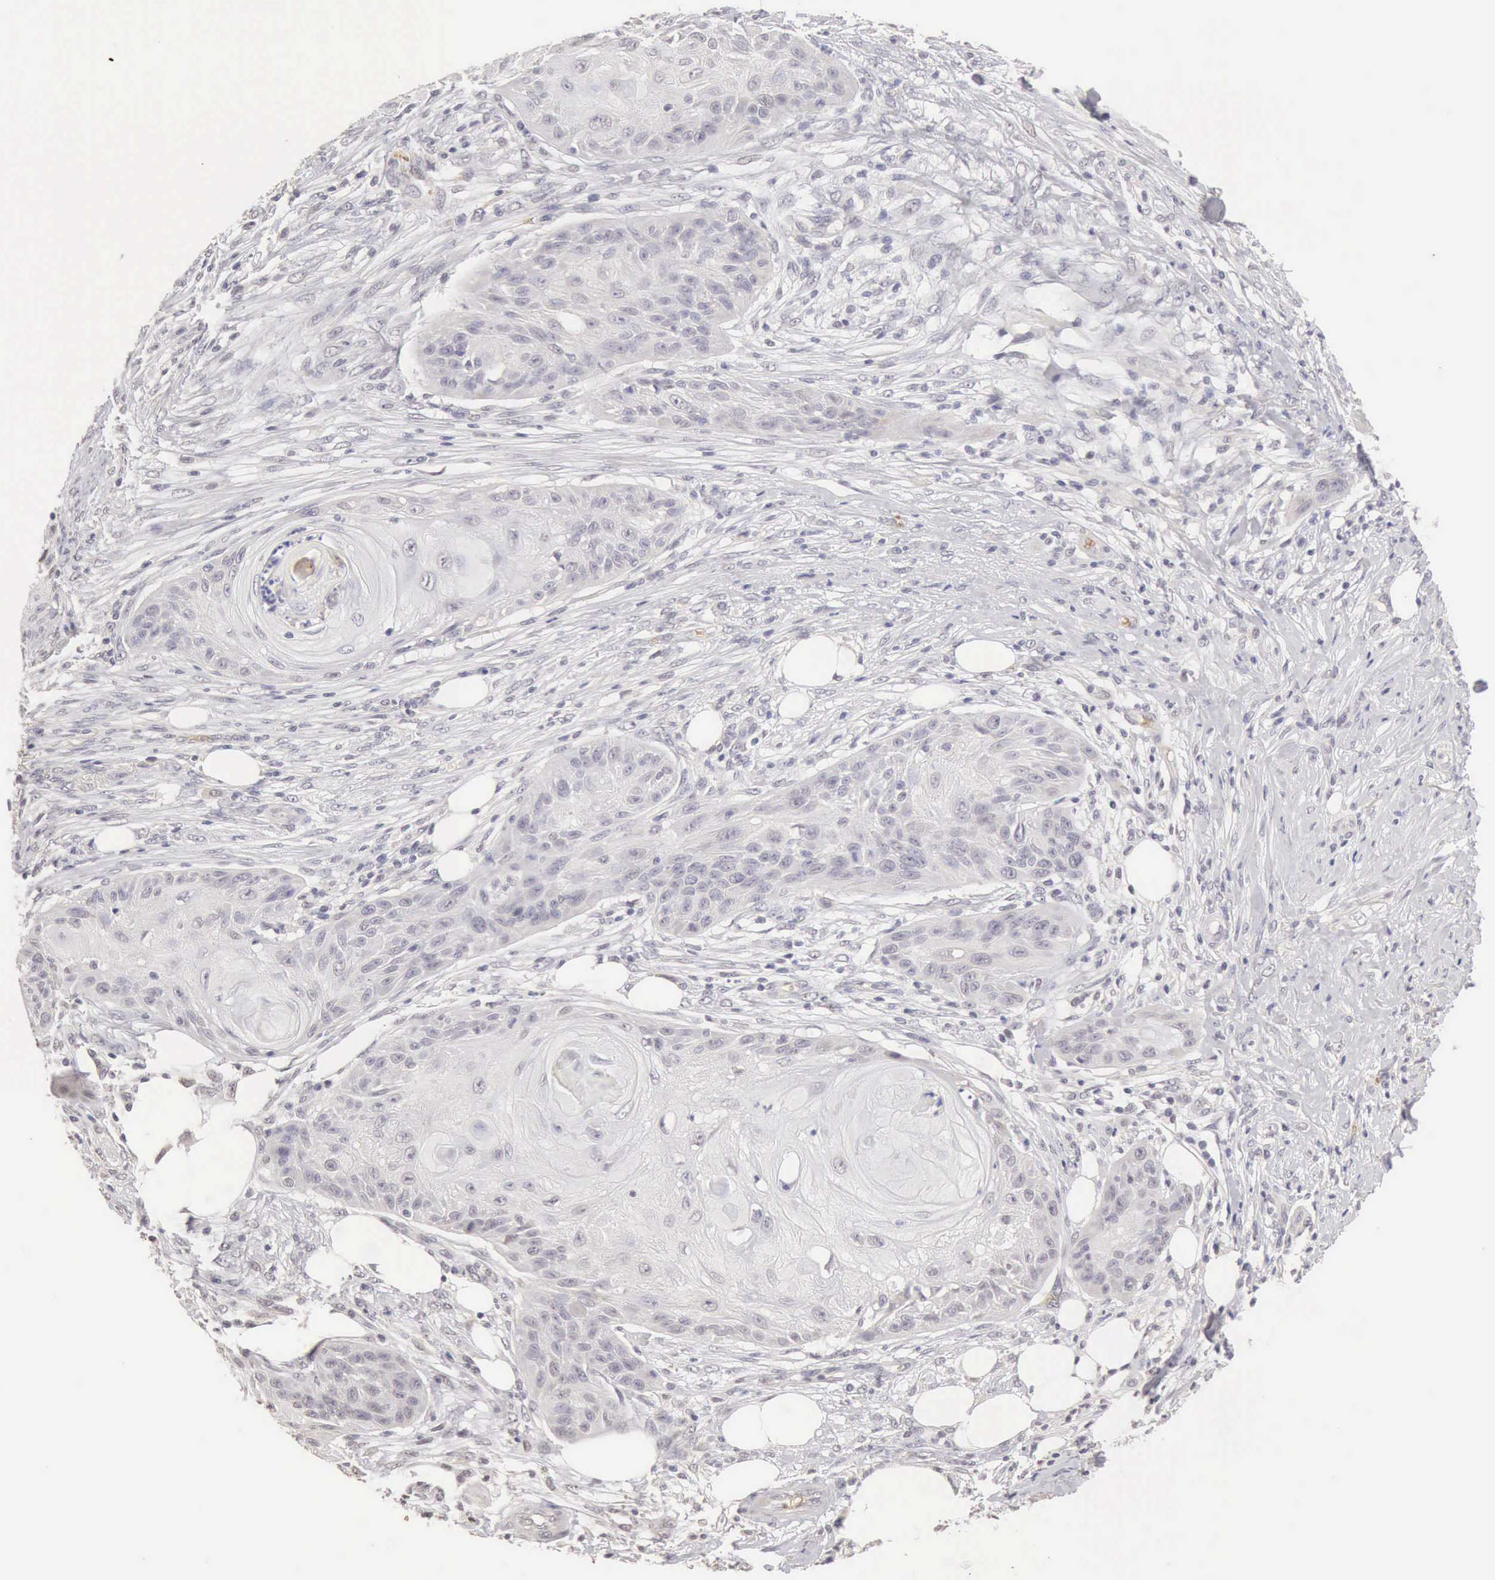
{"staining": {"intensity": "negative", "quantity": "none", "location": "none"}, "tissue": "skin cancer", "cell_type": "Tumor cells", "image_type": "cancer", "snomed": [{"axis": "morphology", "description": "Squamous cell carcinoma, NOS"}, {"axis": "topography", "description": "Skin"}], "caption": "Immunohistochemistry micrograph of skin cancer (squamous cell carcinoma) stained for a protein (brown), which reveals no positivity in tumor cells. Brightfield microscopy of immunohistochemistry (IHC) stained with DAB (brown) and hematoxylin (blue), captured at high magnification.", "gene": "CFI", "patient": {"sex": "female", "age": 88}}